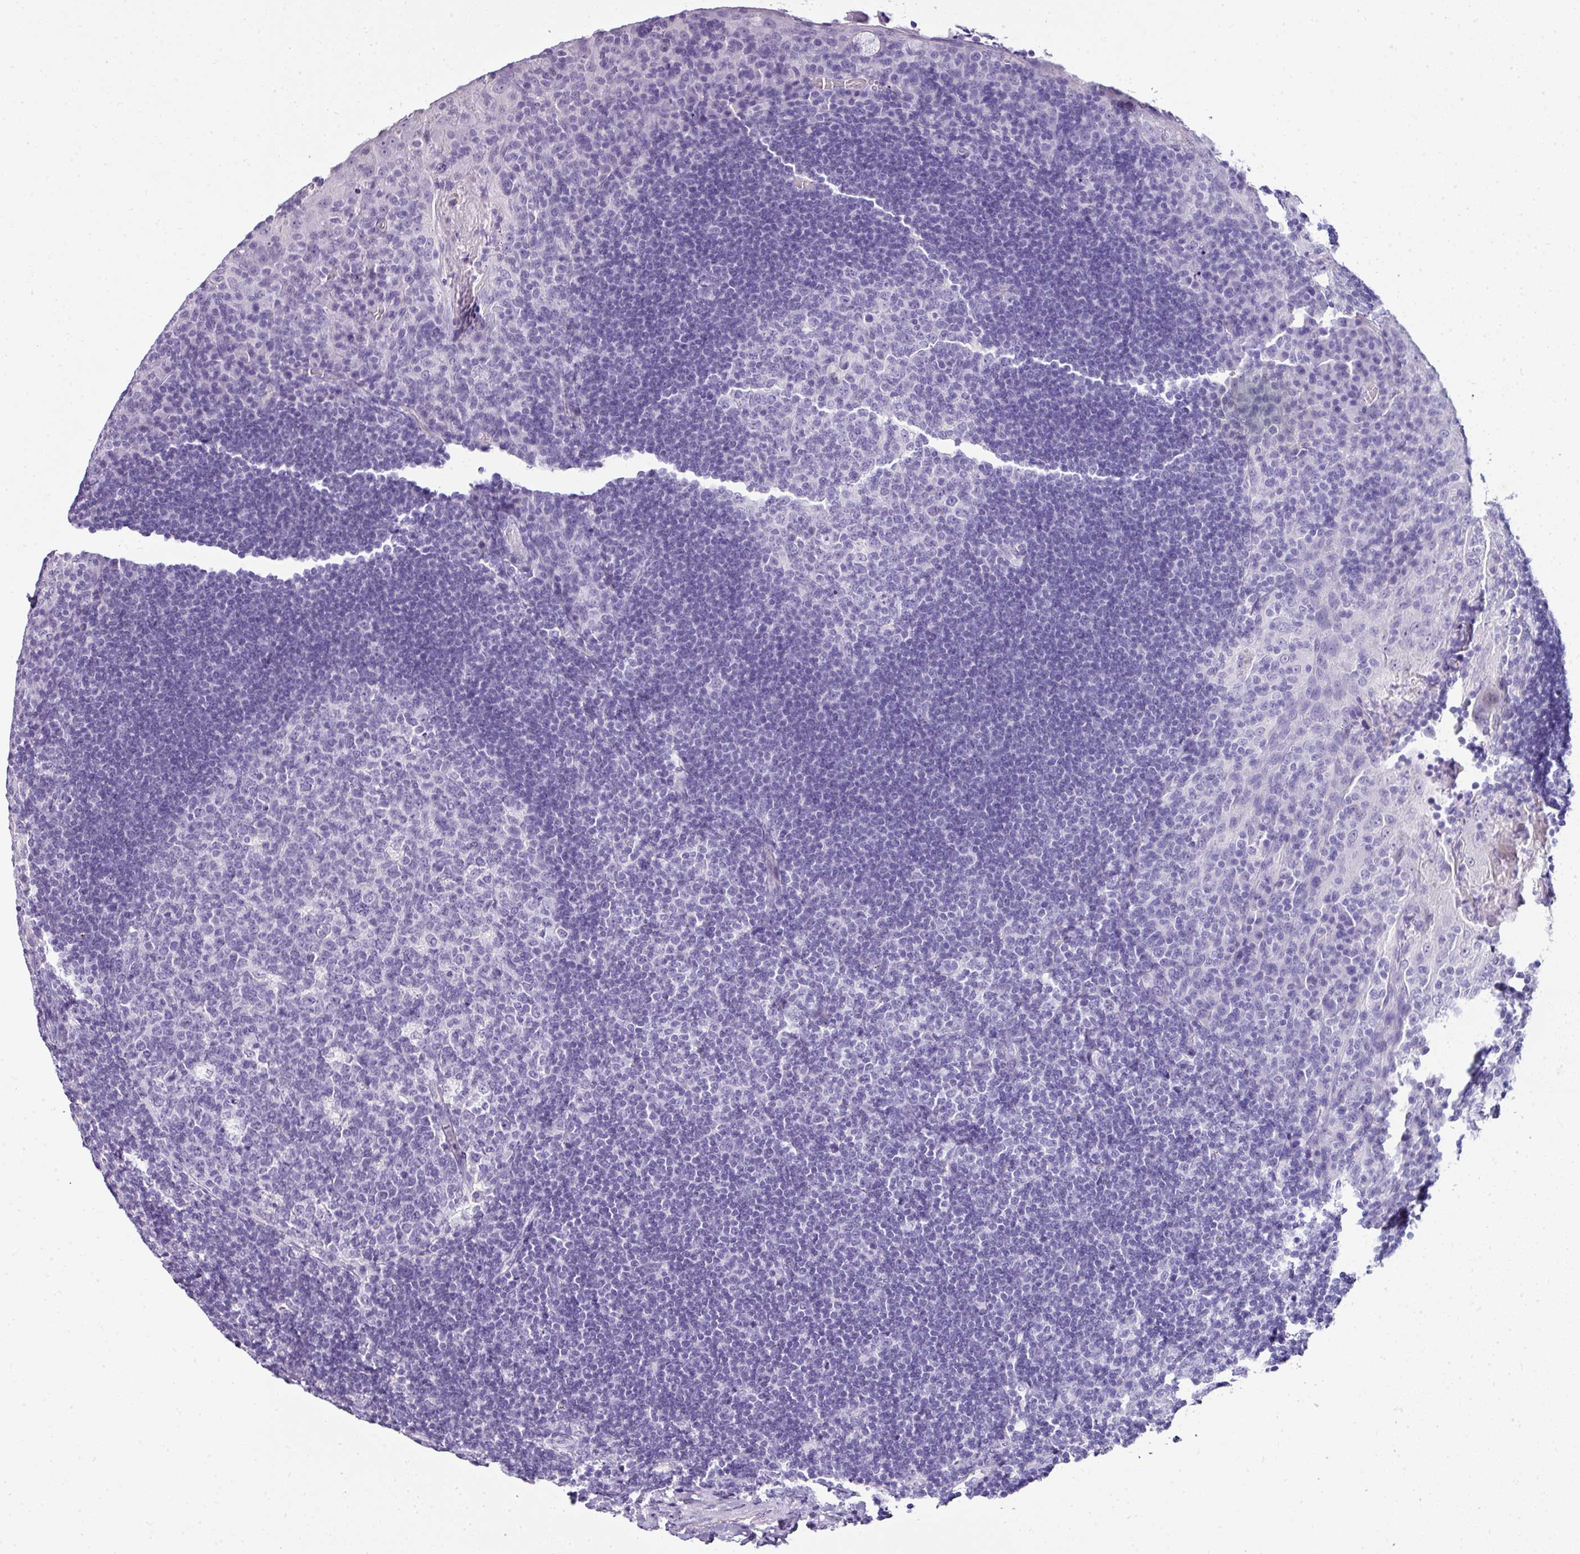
{"staining": {"intensity": "negative", "quantity": "none", "location": "none"}, "tissue": "tonsil", "cell_type": "Germinal center cells", "image_type": "normal", "snomed": [{"axis": "morphology", "description": "Normal tissue, NOS"}, {"axis": "topography", "description": "Tonsil"}], "caption": "Germinal center cells are negative for protein expression in normal human tonsil. (IHC, brightfield microscopy, high magnification).", "gene": "NAPSA", "patient": {"sex": "male", "age": 17}}